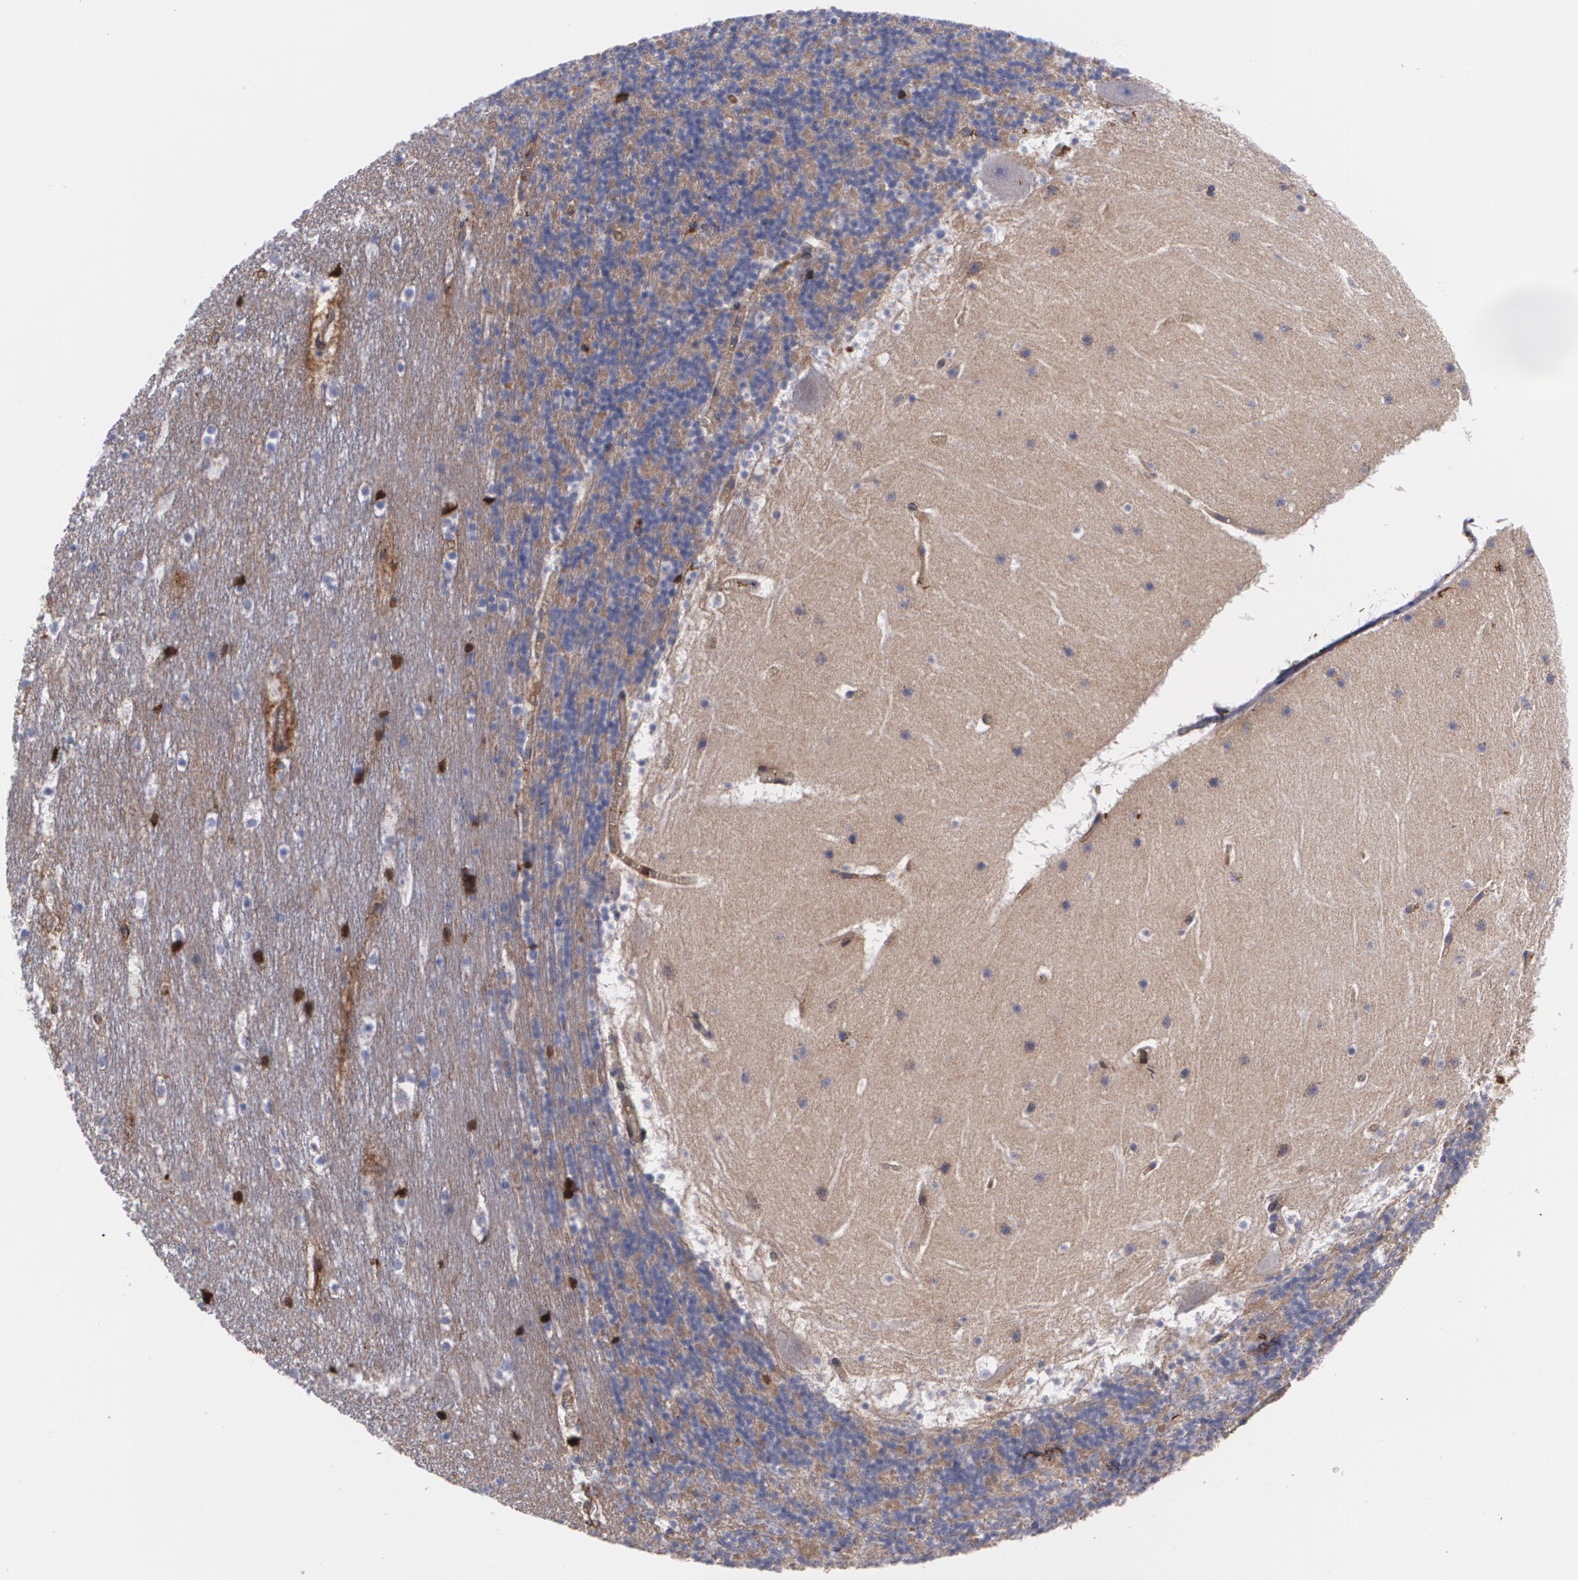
{"staining": {"intensity": "negative", "quantity": "none", "location": "none"}, "tissue": "cerebellum", "cell_type": "Cells in granular layer", "image_type": "normal", "snomed": [{"axis": "morphology", "description": "Normal tissue, NOS"}, {"axis": "topography", "description": "Cerebellum"}], "caption": "A high-resolution histopathology image shows immunohistochemistry staining of normal cerebellum, which demonstrates no significant staining in cells in granular layer.", "gene": "FBLN1", "patient": {"sex": "male", "age": 45}}